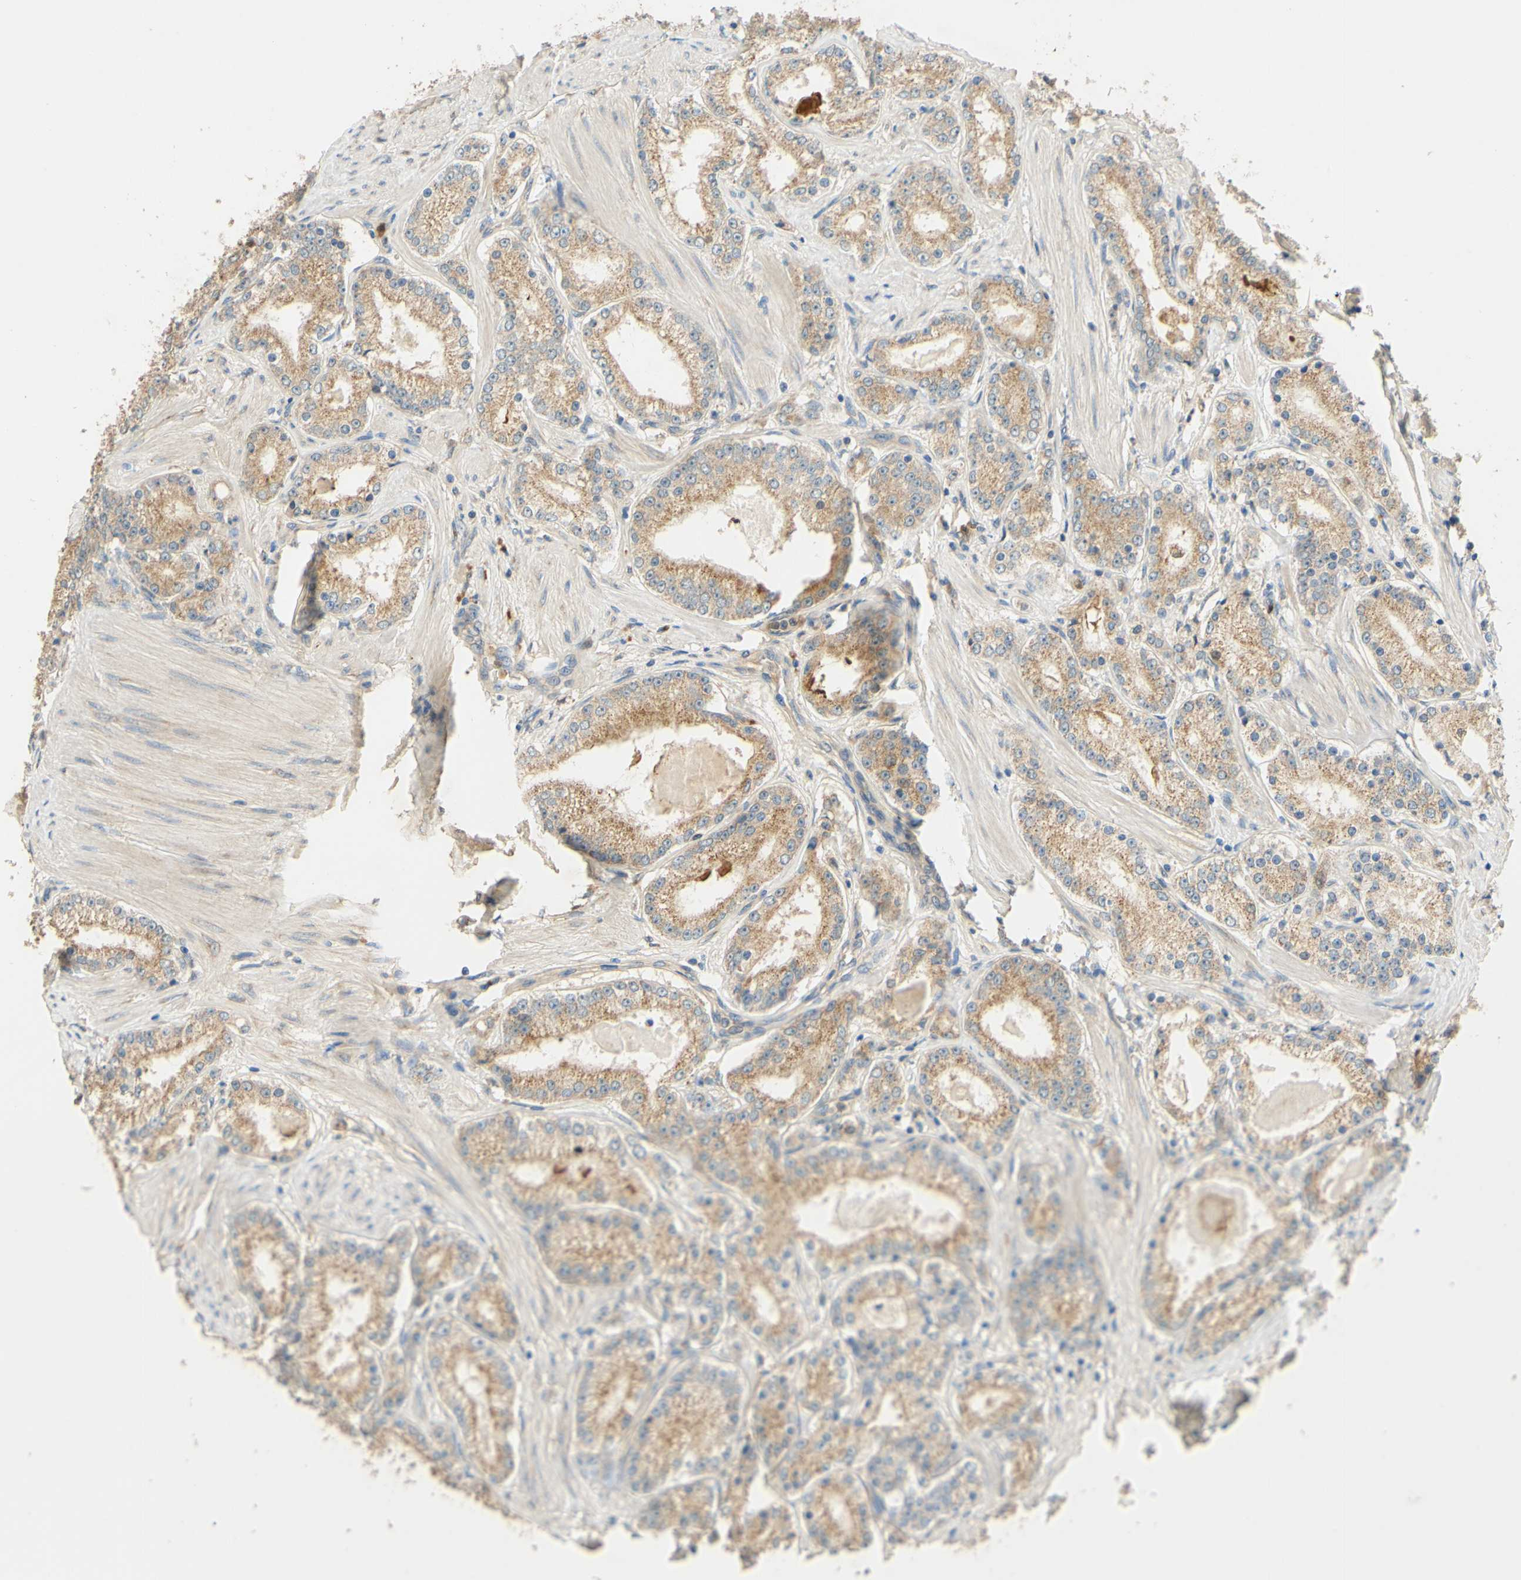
{"staining": {"intensity": "moderate", "quantity": ">75%", "location": "cytoplasmic/membranous"}, "tissue": "prostate cancer", "cell_type": "Tumor cells", "image_type": "cancer", "snomed": [{"axis": "morphology", "description": "Adenocarcinoma, Low grade"}, {"axis": "topography", "description": "Prostate"}], "caption": "An image of human prostate adenocarcinoma (low-grade) stained for a protein exhibits moderate cytoplasmic/membranous brown staining in tumor cells.", "gene": "ENTREP2", "patient": {"sex": "male", "age": 63}}